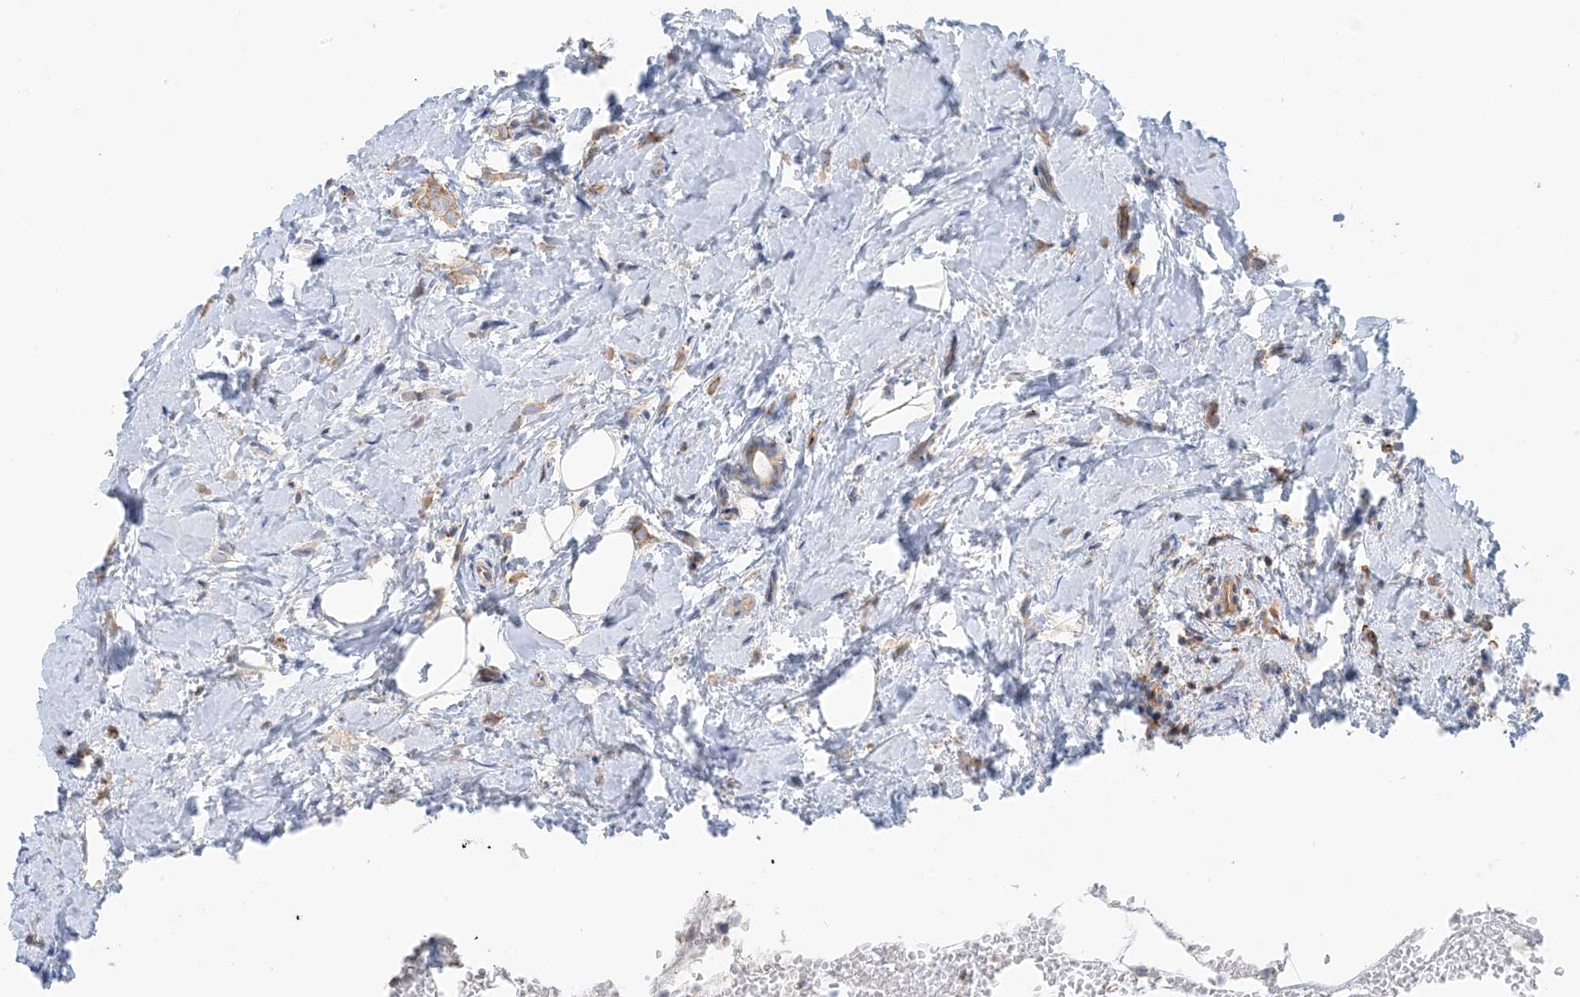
{"staining": {"intensity": "weak", "quantity": ">75%", "location": "cytoplasmic/membranous"}, "tissue": "breast cancer", "cell_type": "Tumor cells", "image_type": "cancer", "snomed": [{"axis": "morphology", "description": "Lobular carcinoma"}, {"axis": "topography", "description": "Breast"}], "caption": "High-magnification brightfield microscopy of breast cancer (lobular carcinoma) stained with DAB (brown) and counterstained with hematoxylin (blue). tumor cells exhibit weak cytoplasmic/membranous positivity is identified in about>75% of cells.", "gene": "CALHM5", "patient": {"sex": "female", "age": 47}}